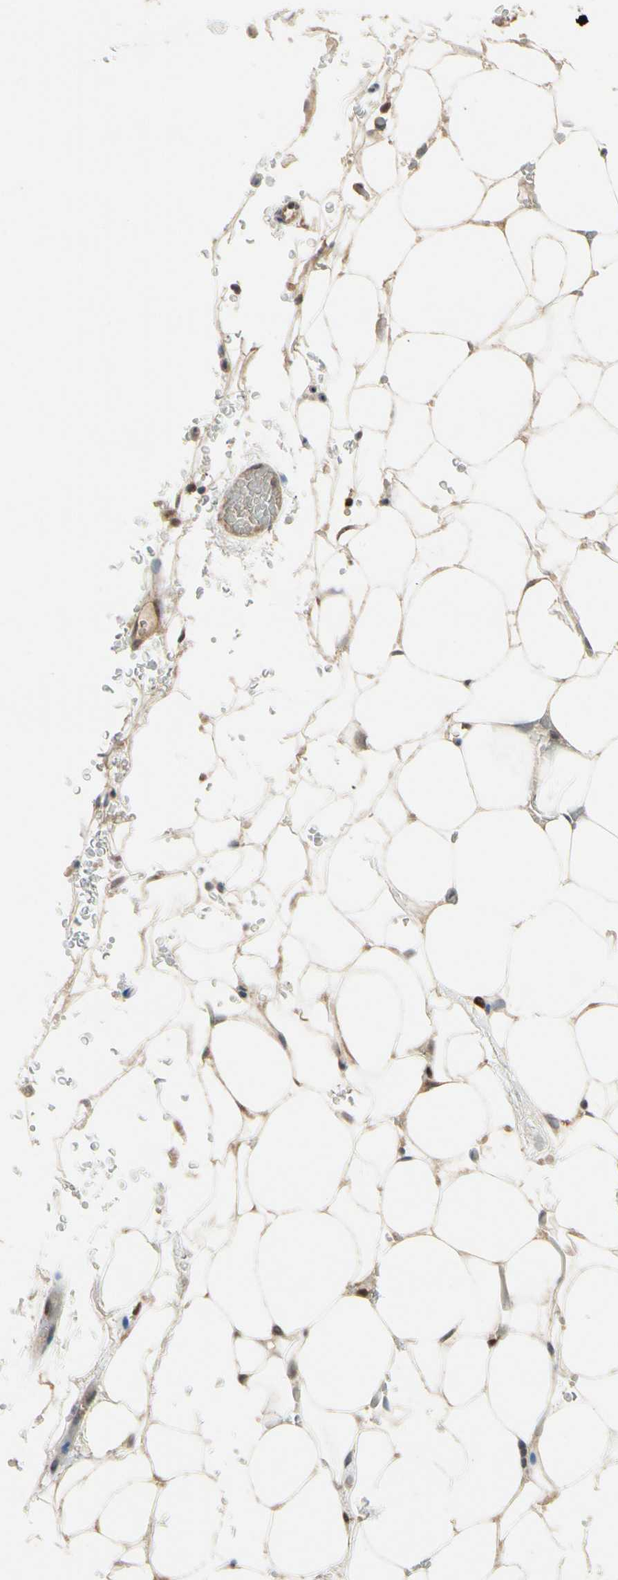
{"staining": {"intensity": "weak", "quantity": "25%-75%", "location": "cytoplasmic/membranous"}, "tissue": "adipose tissue", "cell_type": "Adipocytes", "image_type": "normal", "snomed": [{"axis": "morphology", "description": "Normal tissue, NOS"}, {"axis": "topography", "description": "Peripheral nerve tissue"}], "caption": "Adipose tissue stained with immunohistochemistry (IHC) reveals weak cytoplasmic/membranous positivity in approximately 25%-75% of adipocytes.", "gene": "CGREF1", "patient": {"sex": "male", "age": 70}}